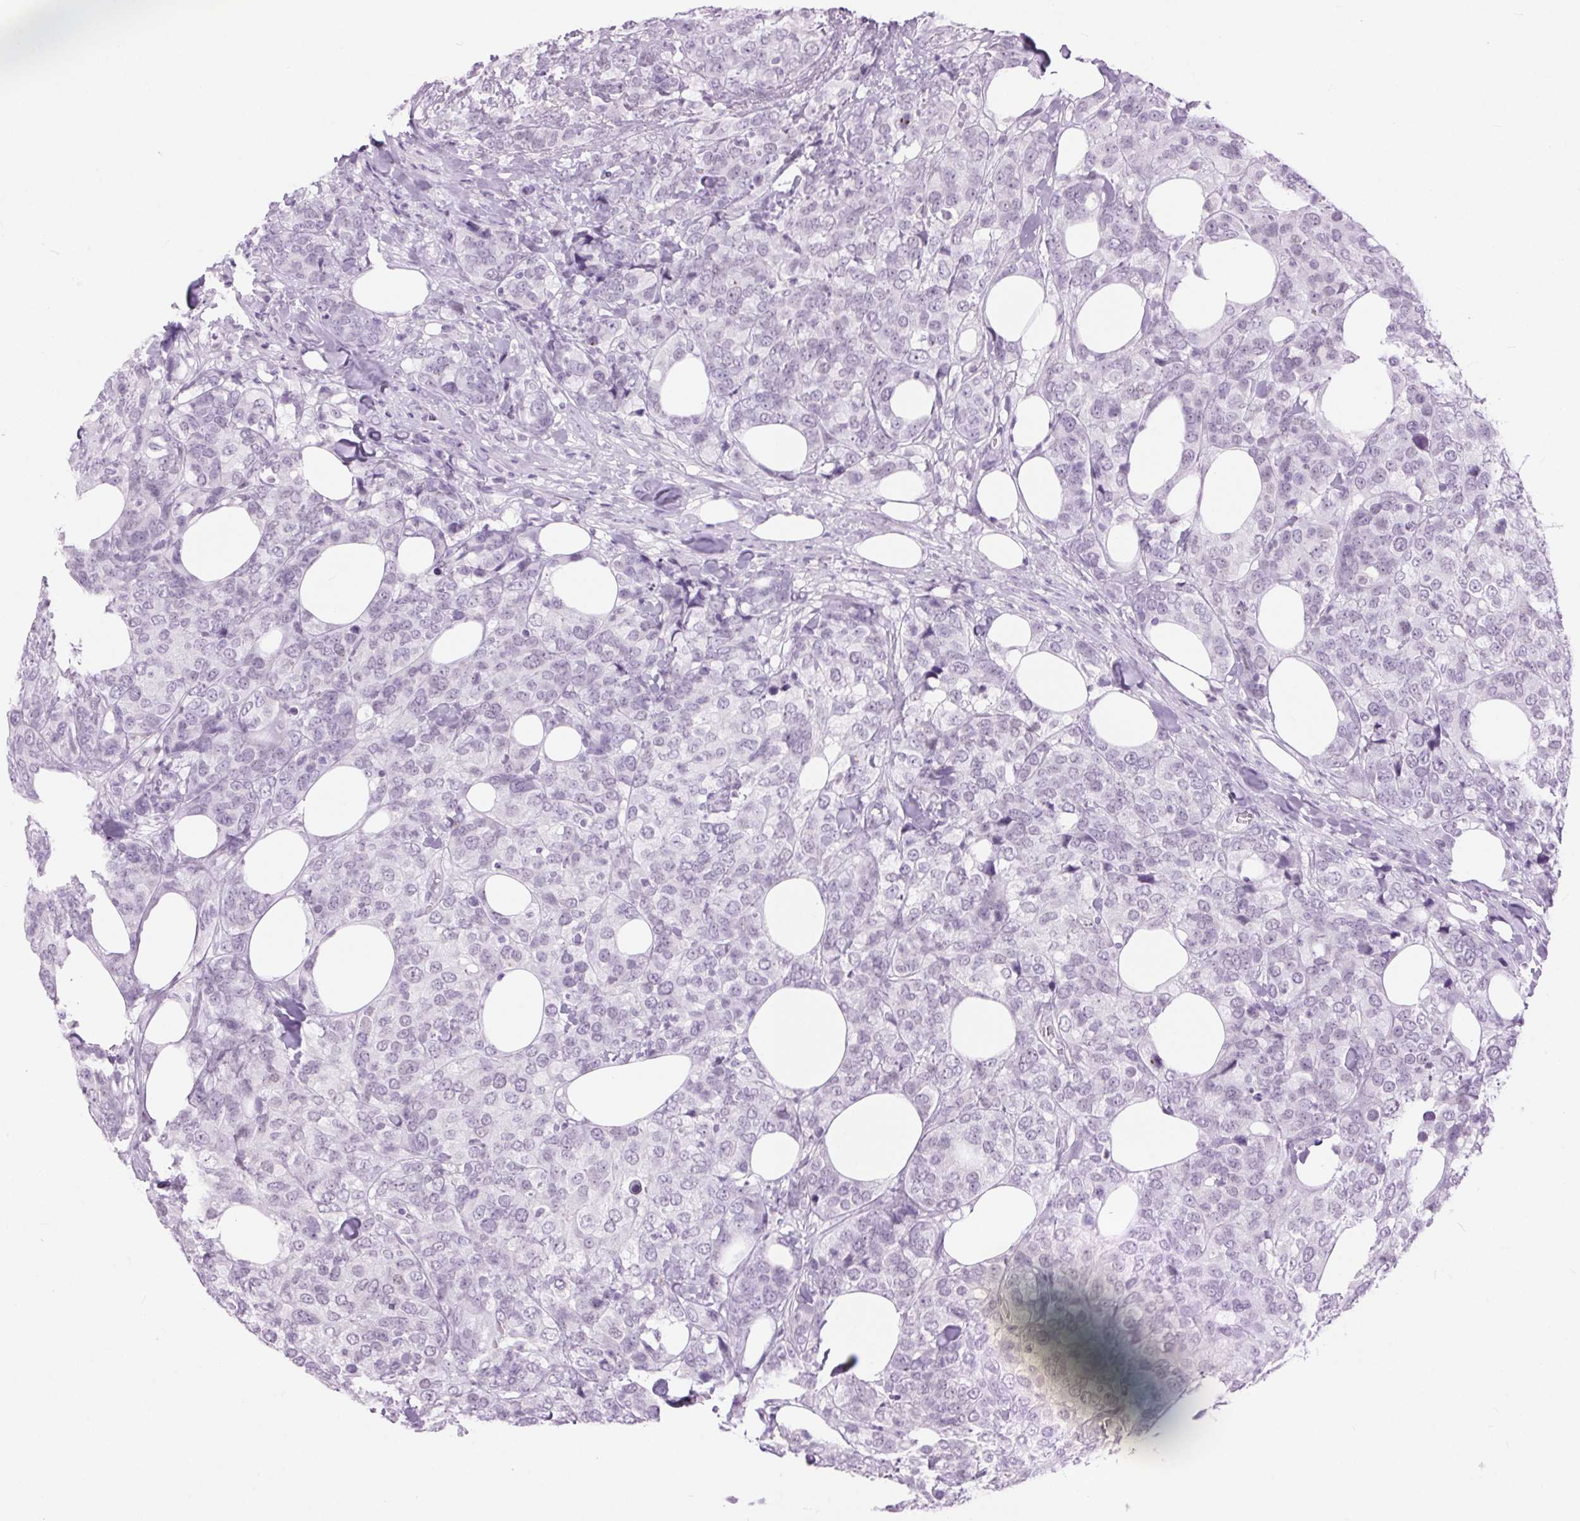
{"staining": {"intensity": "negative", "quantity": "none", "location": "none"}, "tissue": "breast cancer", "cell_type": "Tumor cells", "image_type": "cancer", "snomed": [{"axis": "morphology", "description": "Lobular carcinoma"}, {"axis": "topography", "description": "Breast"}], "caption": "Immunohistochemical staining of human breast cancer displays no significant expression in tumor cells.", "gene": "BEND2", "patient": {"sex": "female", "age": 59}}